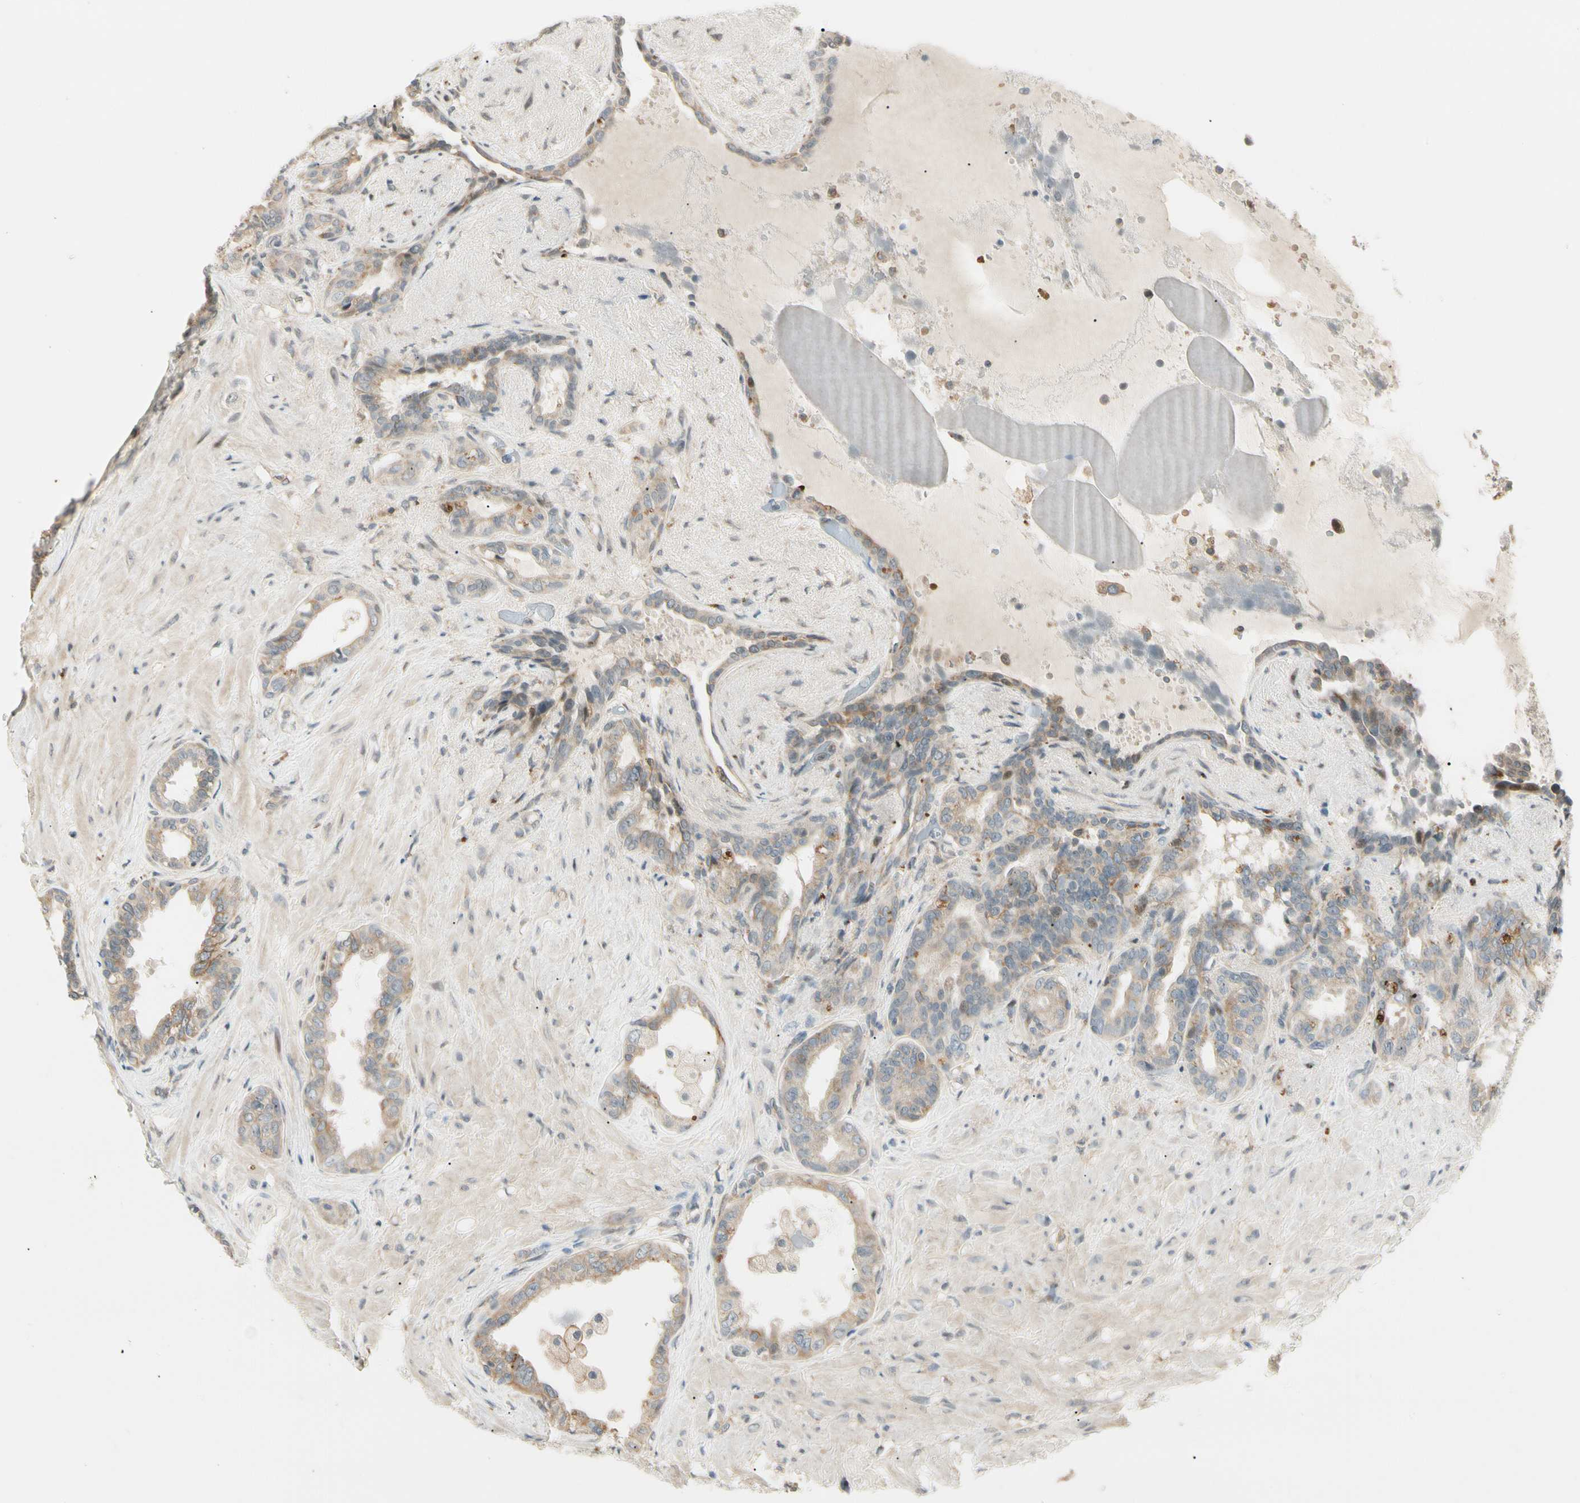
{"staining": {"intensity": "moderate", "quantity": "<25%", "location": "cytoplasmic/membranous"}, "tissue": "seminal vesicle", "cell_type": "Glandular cells", "image_type": "normal", "snomed": [{"axis": "morphology", "description": "Normal tissue, NOS"}, {"axis": "topography", "description": "Seminal veicle"}], "caption": "About <25% of glandular cells in unremarkable human seminal vesicle display moderate cytoplasmic/membranous protein staining as visualized by brown immunohistochemical staining.", "gene": "FNDC3B", "patient": {"sex": "male", "age": 61}}